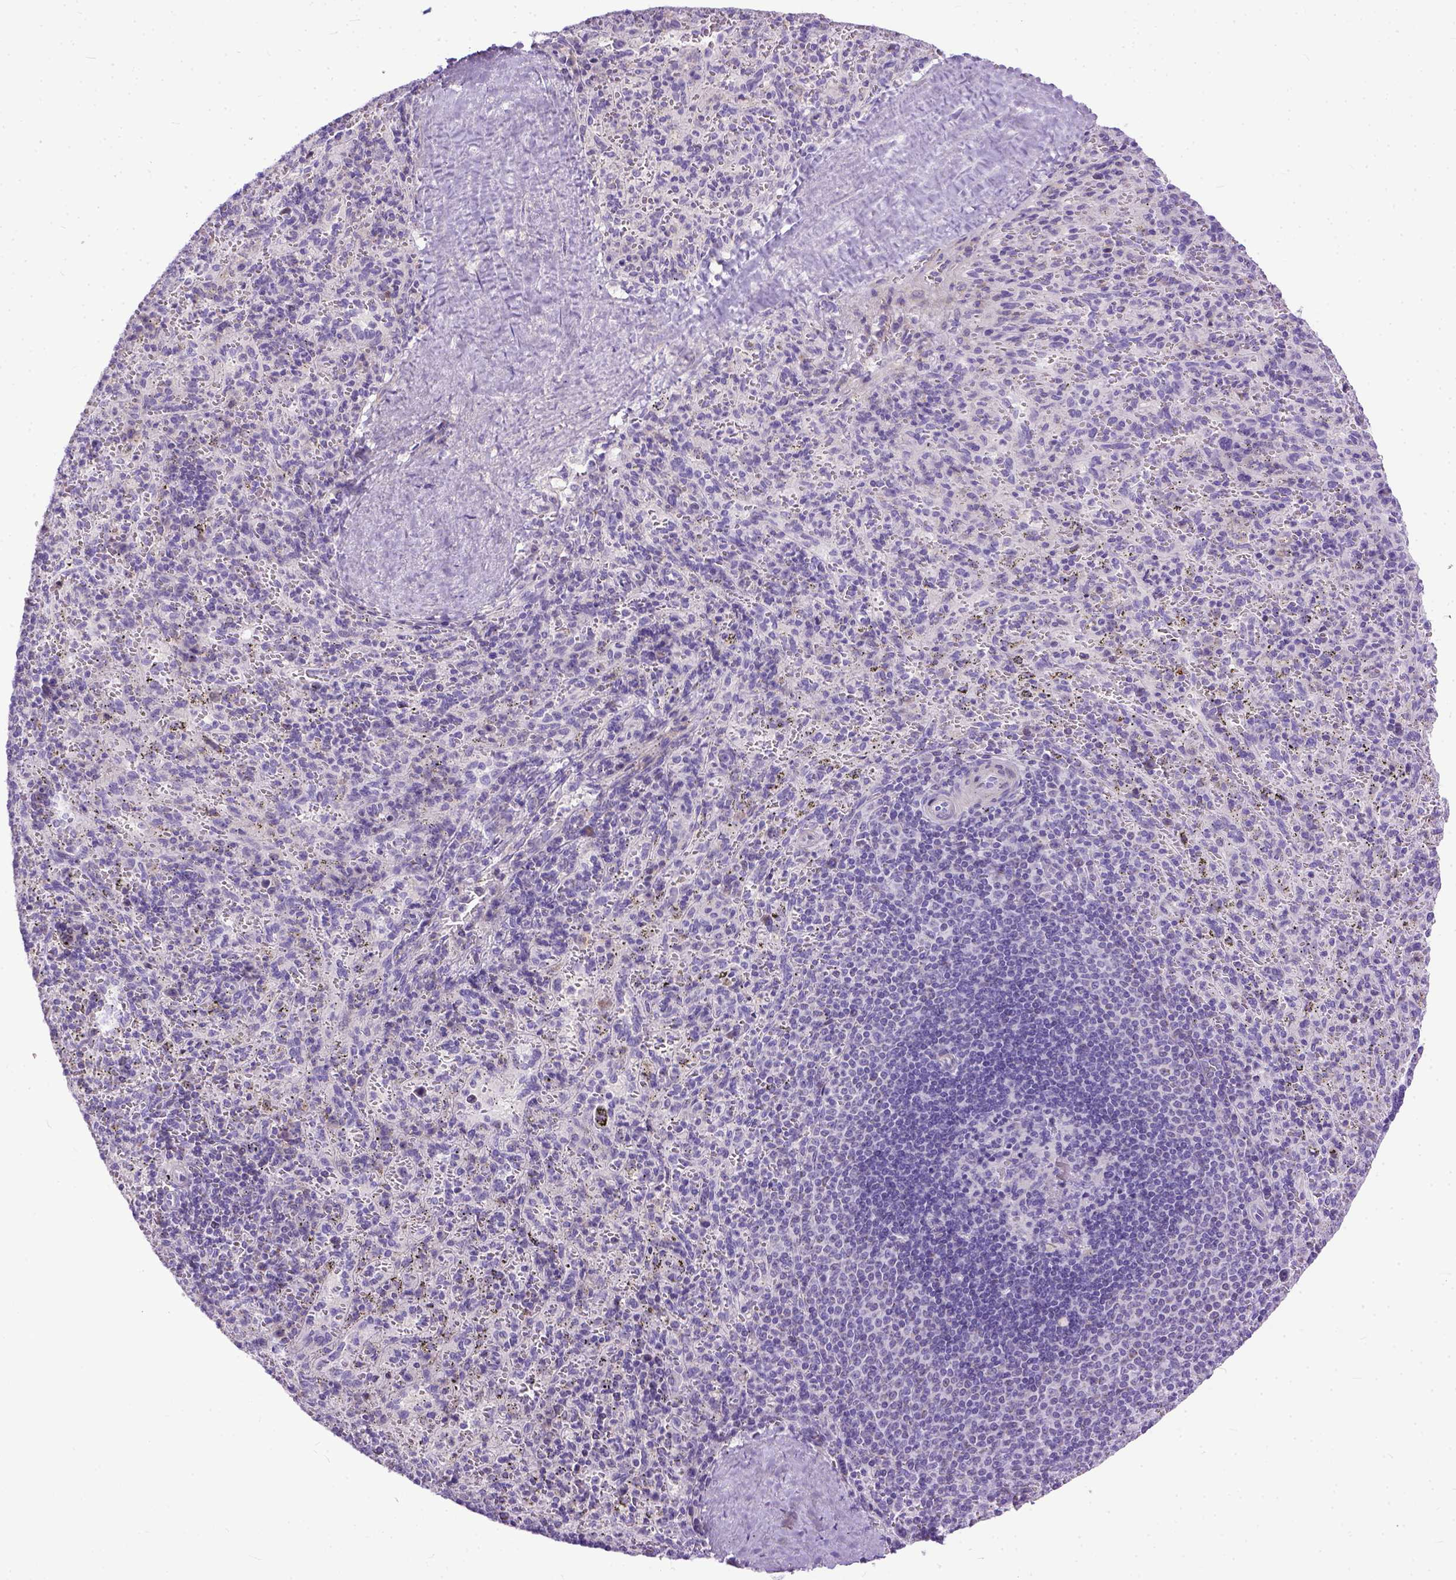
{"staining": {"intensity": "negative", "quantity": "none", "location": "none"}, "tissue": "spleen", "cell_type": "Cells in red pulp", "image_type": "normal", "snomed": [{"axis": "morphology", "description": "Normal tissue, NOS"}, {"axis": "topography", "description": "Spleen"}], "caption": "Spleen stained for a protein using immunohistochemistry exhibits no positivity cells in red pulp.", "gene": "PLK5", "patient": {"sex": "male", "age": 57}}